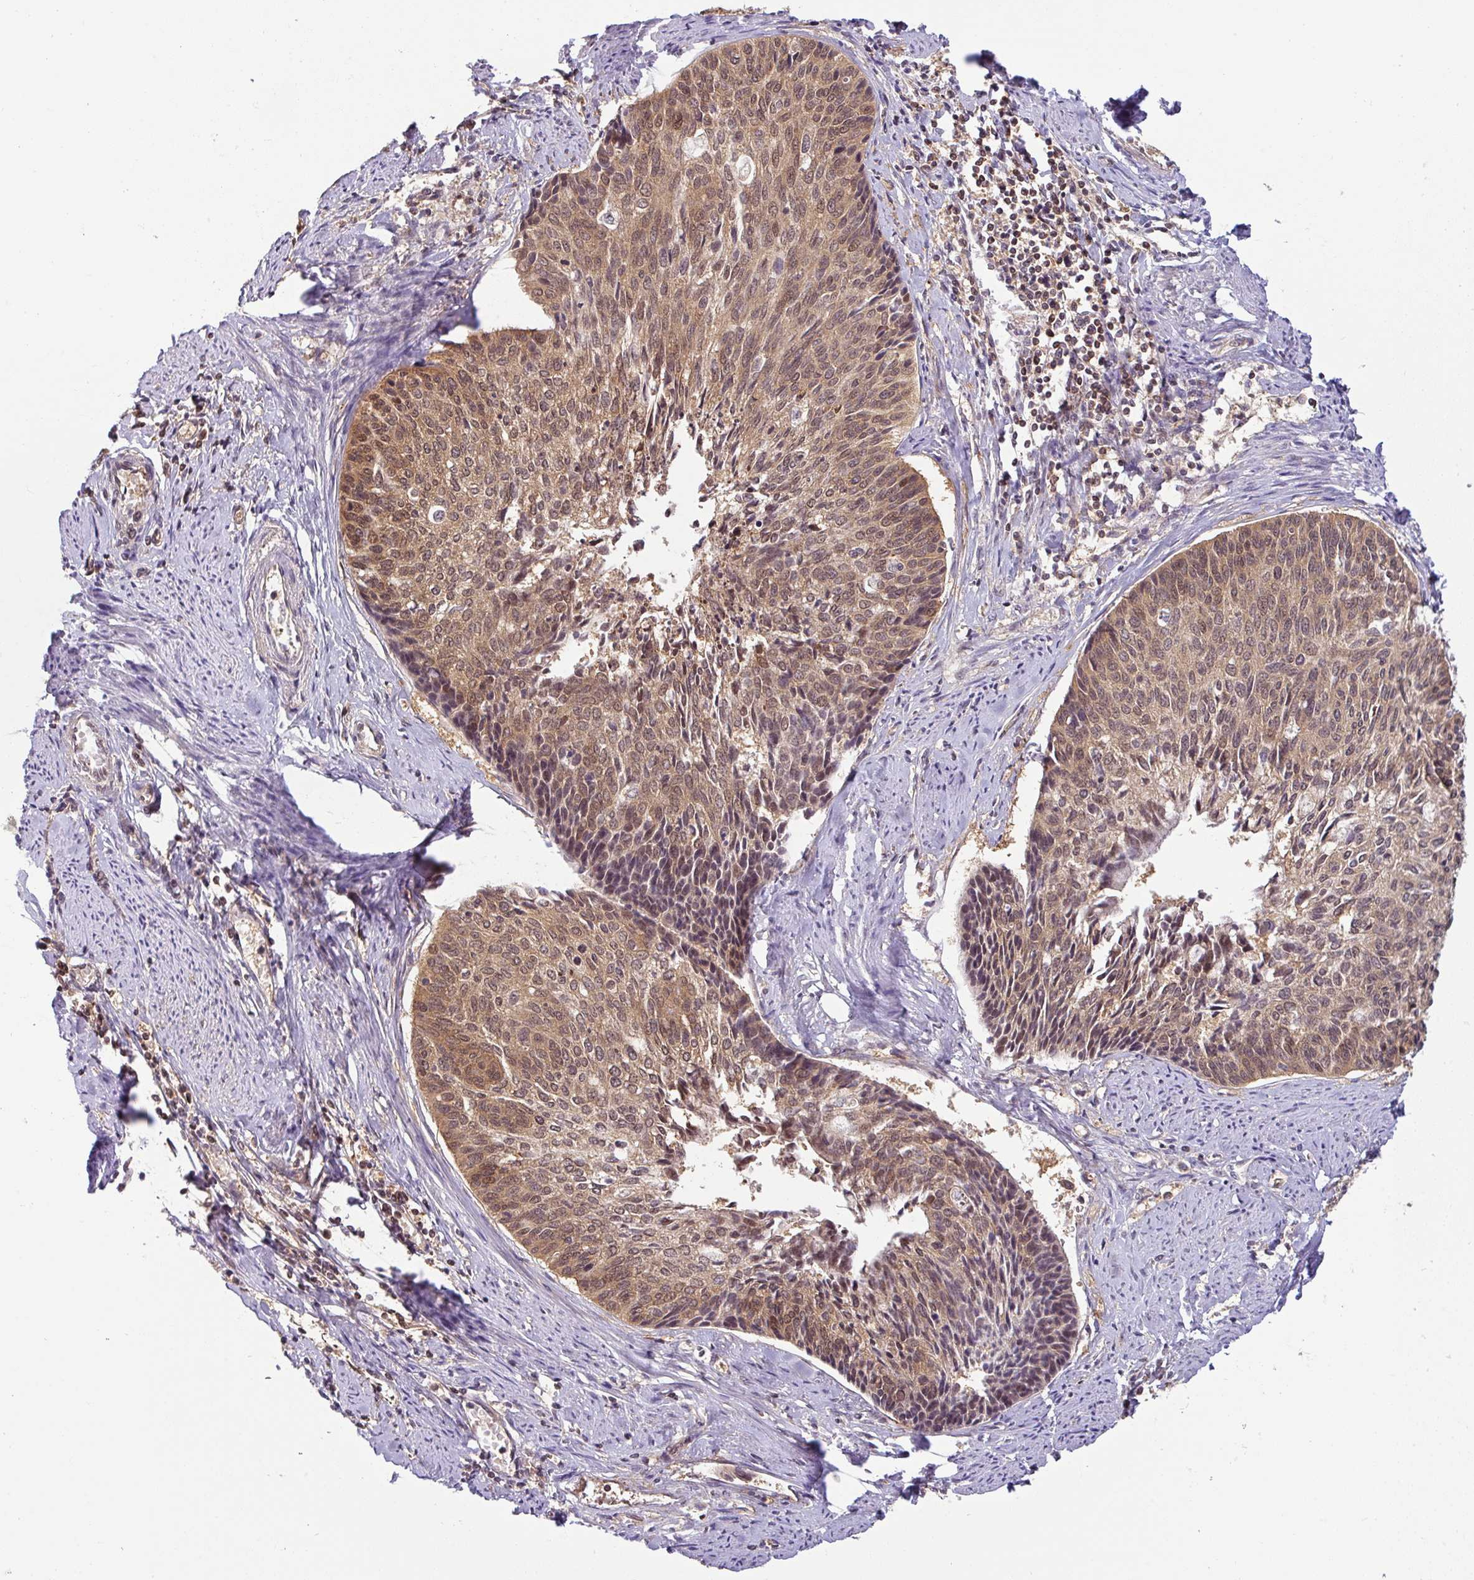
{"staining": {"intensity": "moderate", "quantity": ">75%", "location": "cytoplasmic/membranous,nuclear"}, "tissue": "cervical cancer", "cell_type": "Tumor cells", "image_type": "cancer", "snomed": [{"axis": "morphology", "description": "Squamous cell carcinoma, NOS"}, {"axis": "topography", "description": "Cervix"}], "caption": "A micrograph of cervical cancer stained for a protein reveals moderate cytoplasmic/membranous and nuclear brown staining in tumor cells.", "gene": "SHB", "patient": {"sex": "female", "age": 55}}